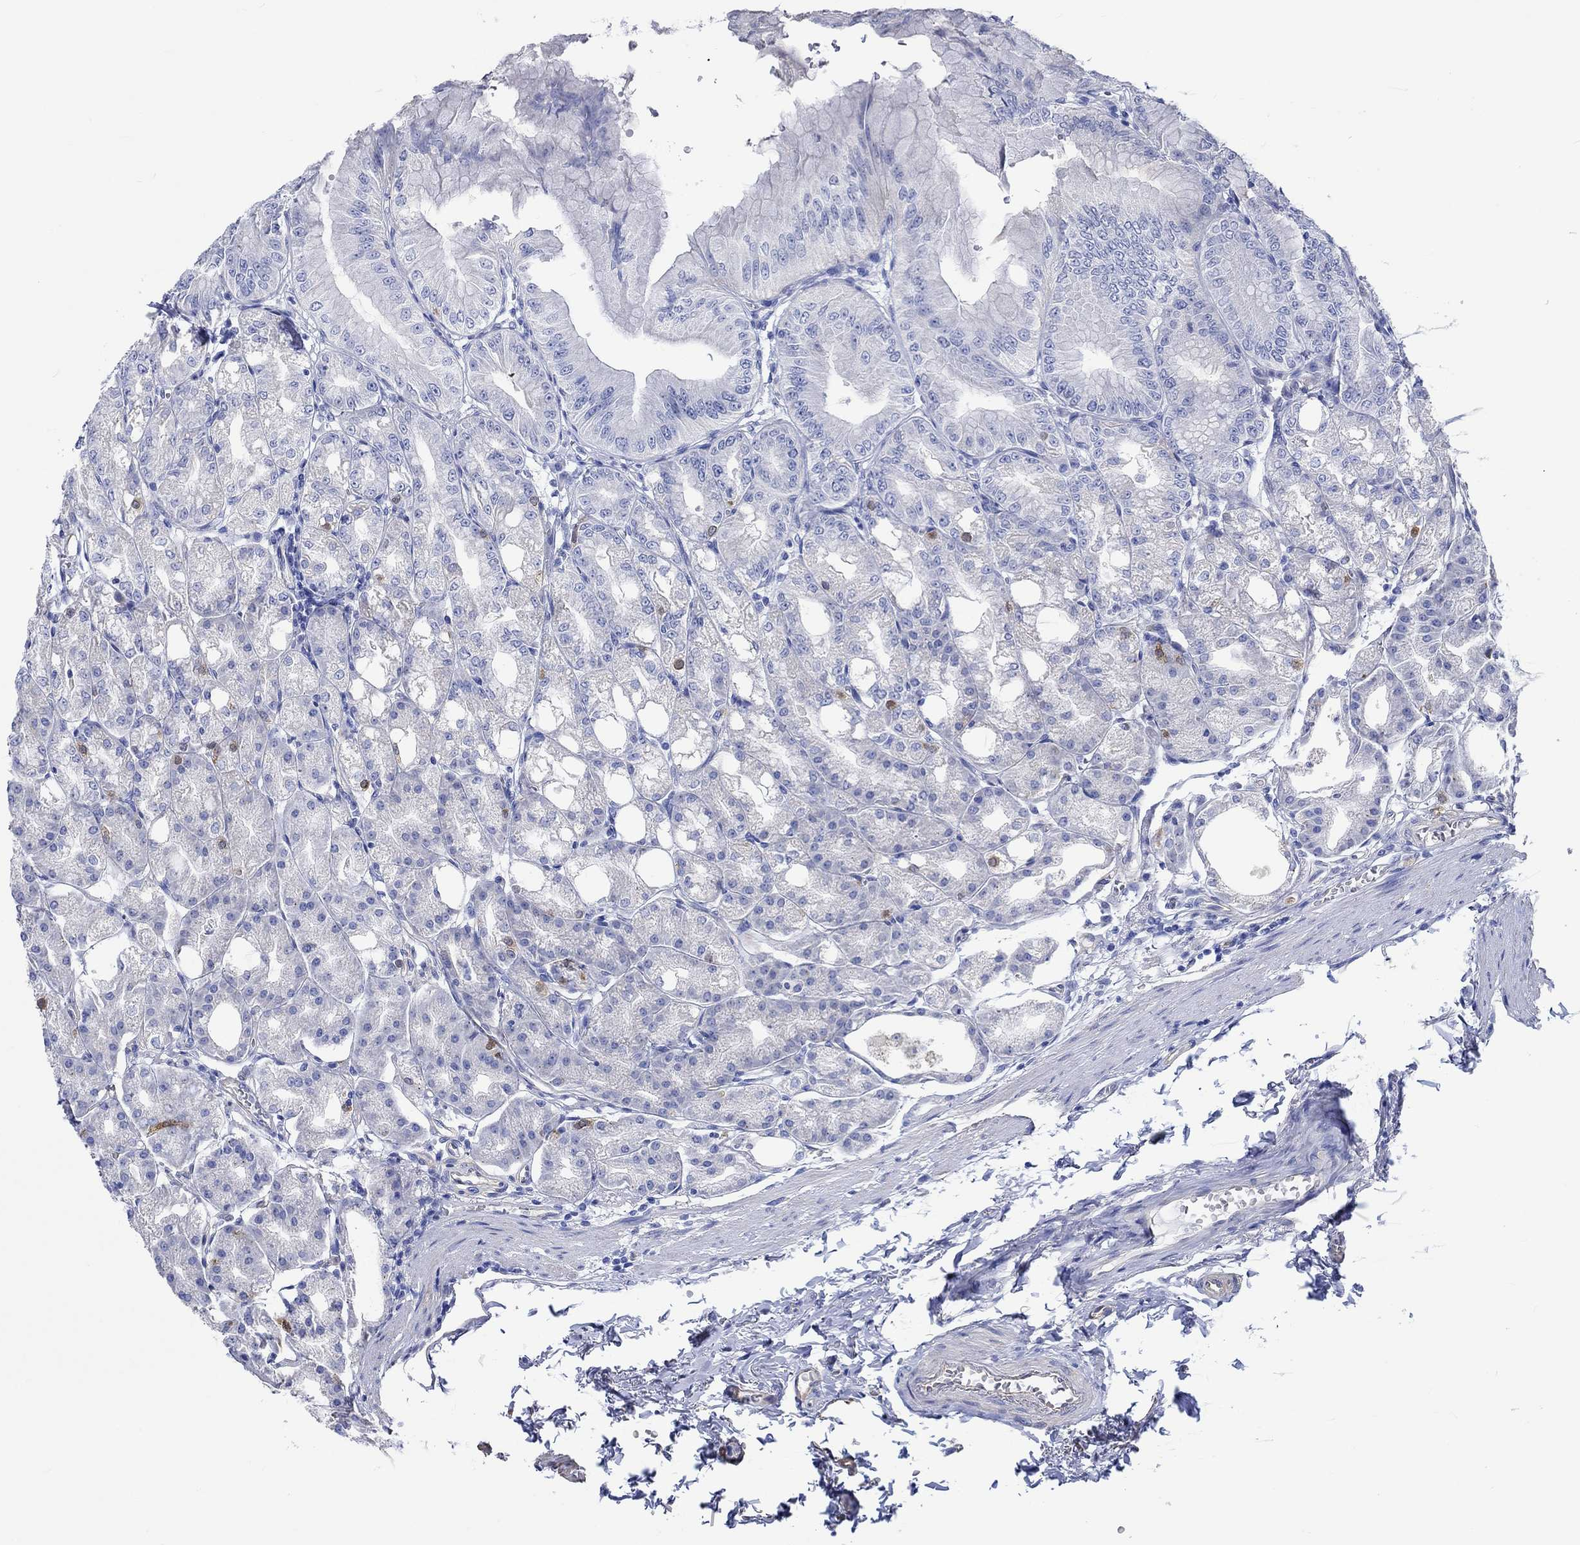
{"staining": {"intensity": "negative", "quantity": "none", "location": "none"}, "tissue": "stomach", "cell_type": "Glandular cells", "image_type": "normal", "snomed": [{"axis": "morphology", "description": "Normal tissue, NOS"}, {"axis": "topography", "description": "Stomach"}], "caption": "The histopathology image displays no staining of glandular cells in benign stomach.", "gene": "CPLX1", "patient": {"sex": "male", "age": 71}}